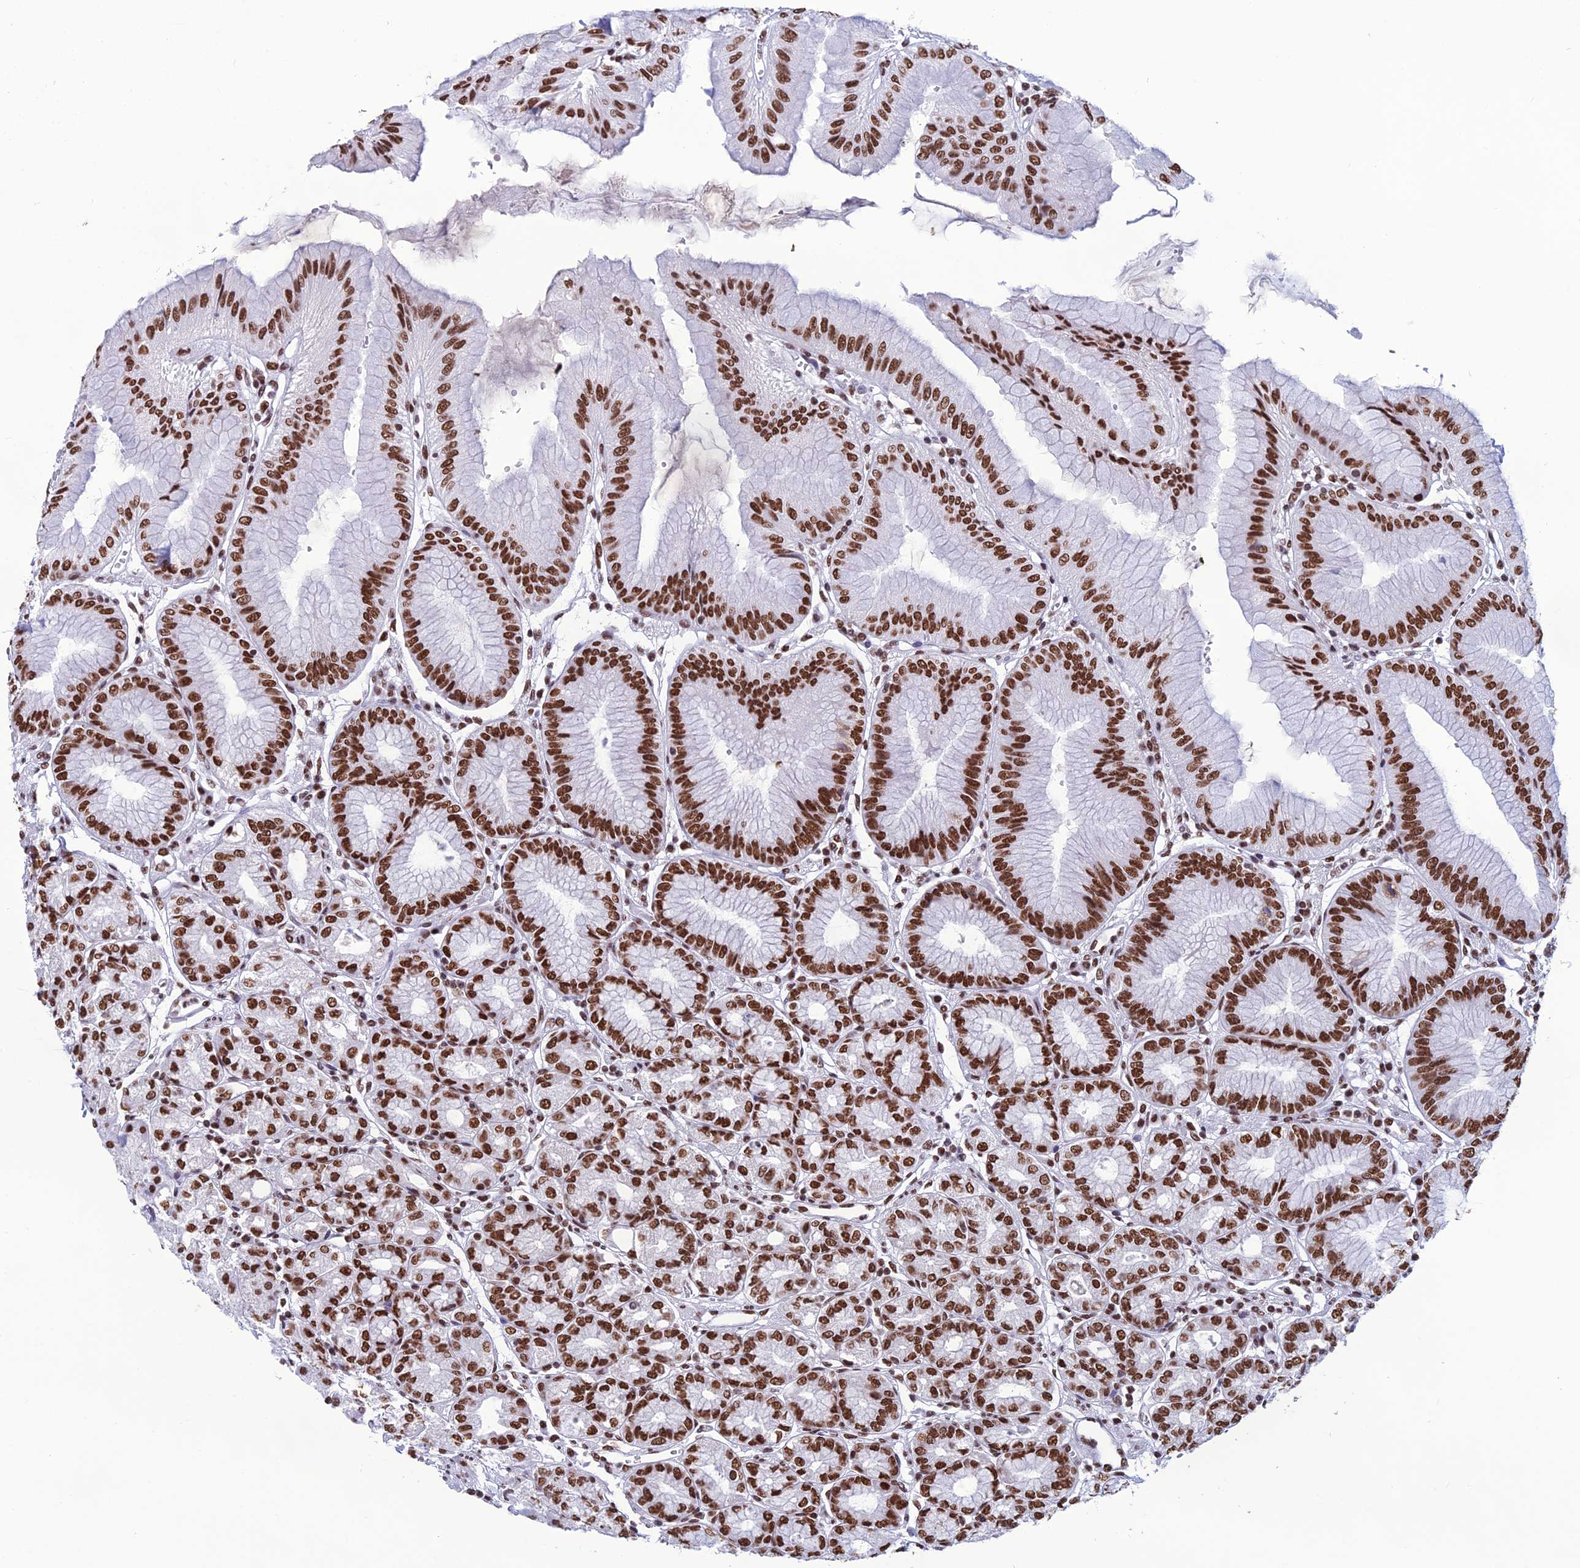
{"staining": {"intensity": "strong", "quantity": ">75%", "location": "nuclear"}, "tissue": "stomach", "cell_type": "Glandular cells", "image_type": "normal", "snomed": [{"axis": "morphology", "description": "Normal tissue, NOS"}, {"axis": "topography", "description": "Stomach, lower"}], "caption": "Immunohistochemistry of unremarkable human stomach exhibits high levels of strong nuclear expression in about >75% of glandular cells. Nuclei are stained in blue.", "gene": "PRAMEF12", "patient": {"sex": "male", "age": 71}}